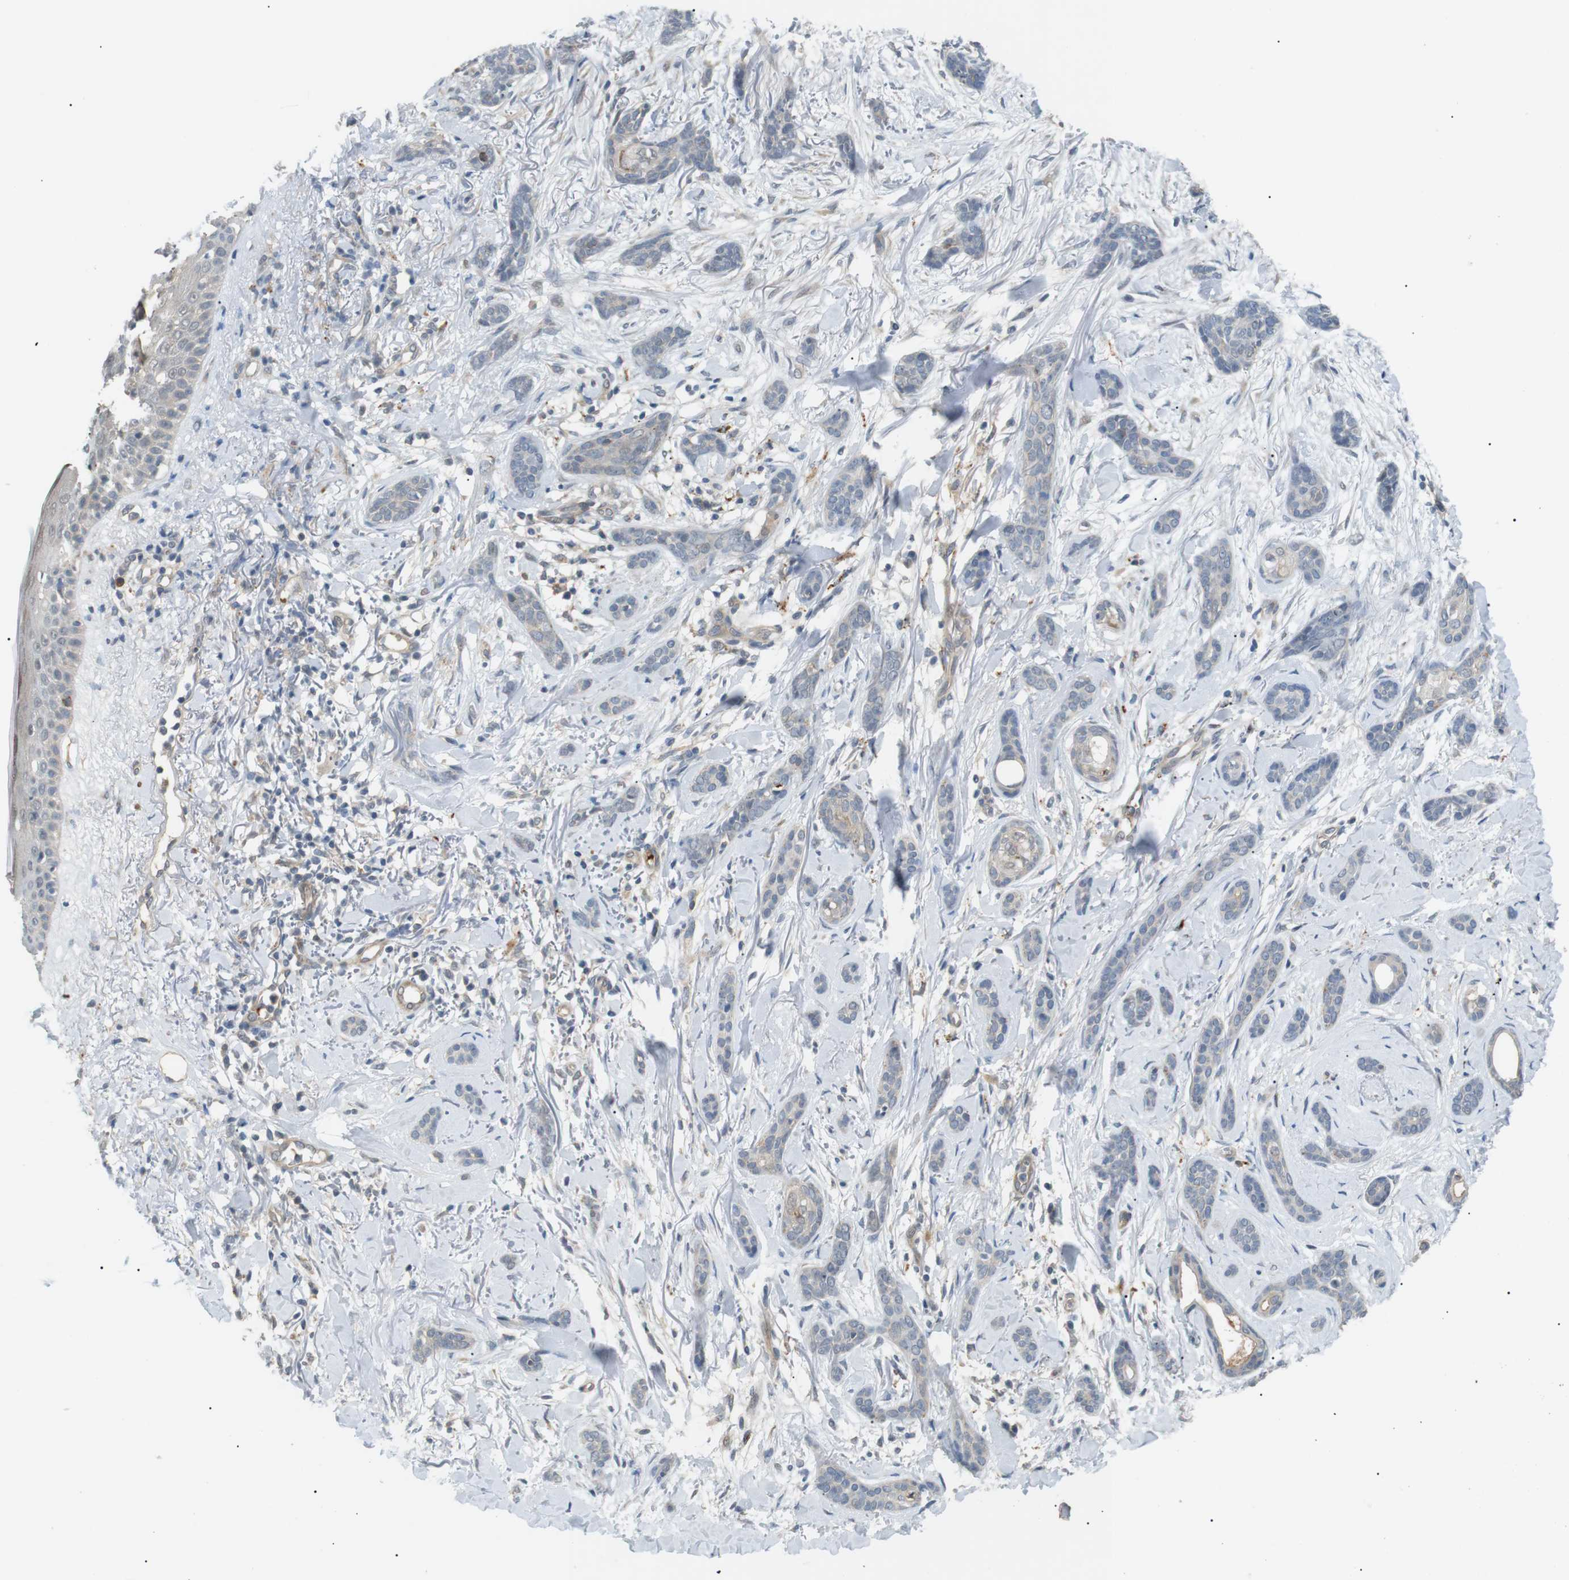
{"staining": {"intensity": "negative", "quantity": "none", "location": "none"}, "tissue": "skin cancer", "cell_type": "Tumor cells", "image_type": "cancer", "snomed": [{"axis": "morphology", "description": "Basal cell carcinoma"}, {"axis": "morphology", "description": "Adnexal tumor, benign"}, {"axis": "topography", "description": "Skin"}], "caption": "Immunohistochemical staining of skin benign adnexal tumor exhibits no significant expression in tumor cells.", "gene": "B4GALNT2", "patient": {"sex": "female", "age": 42}}